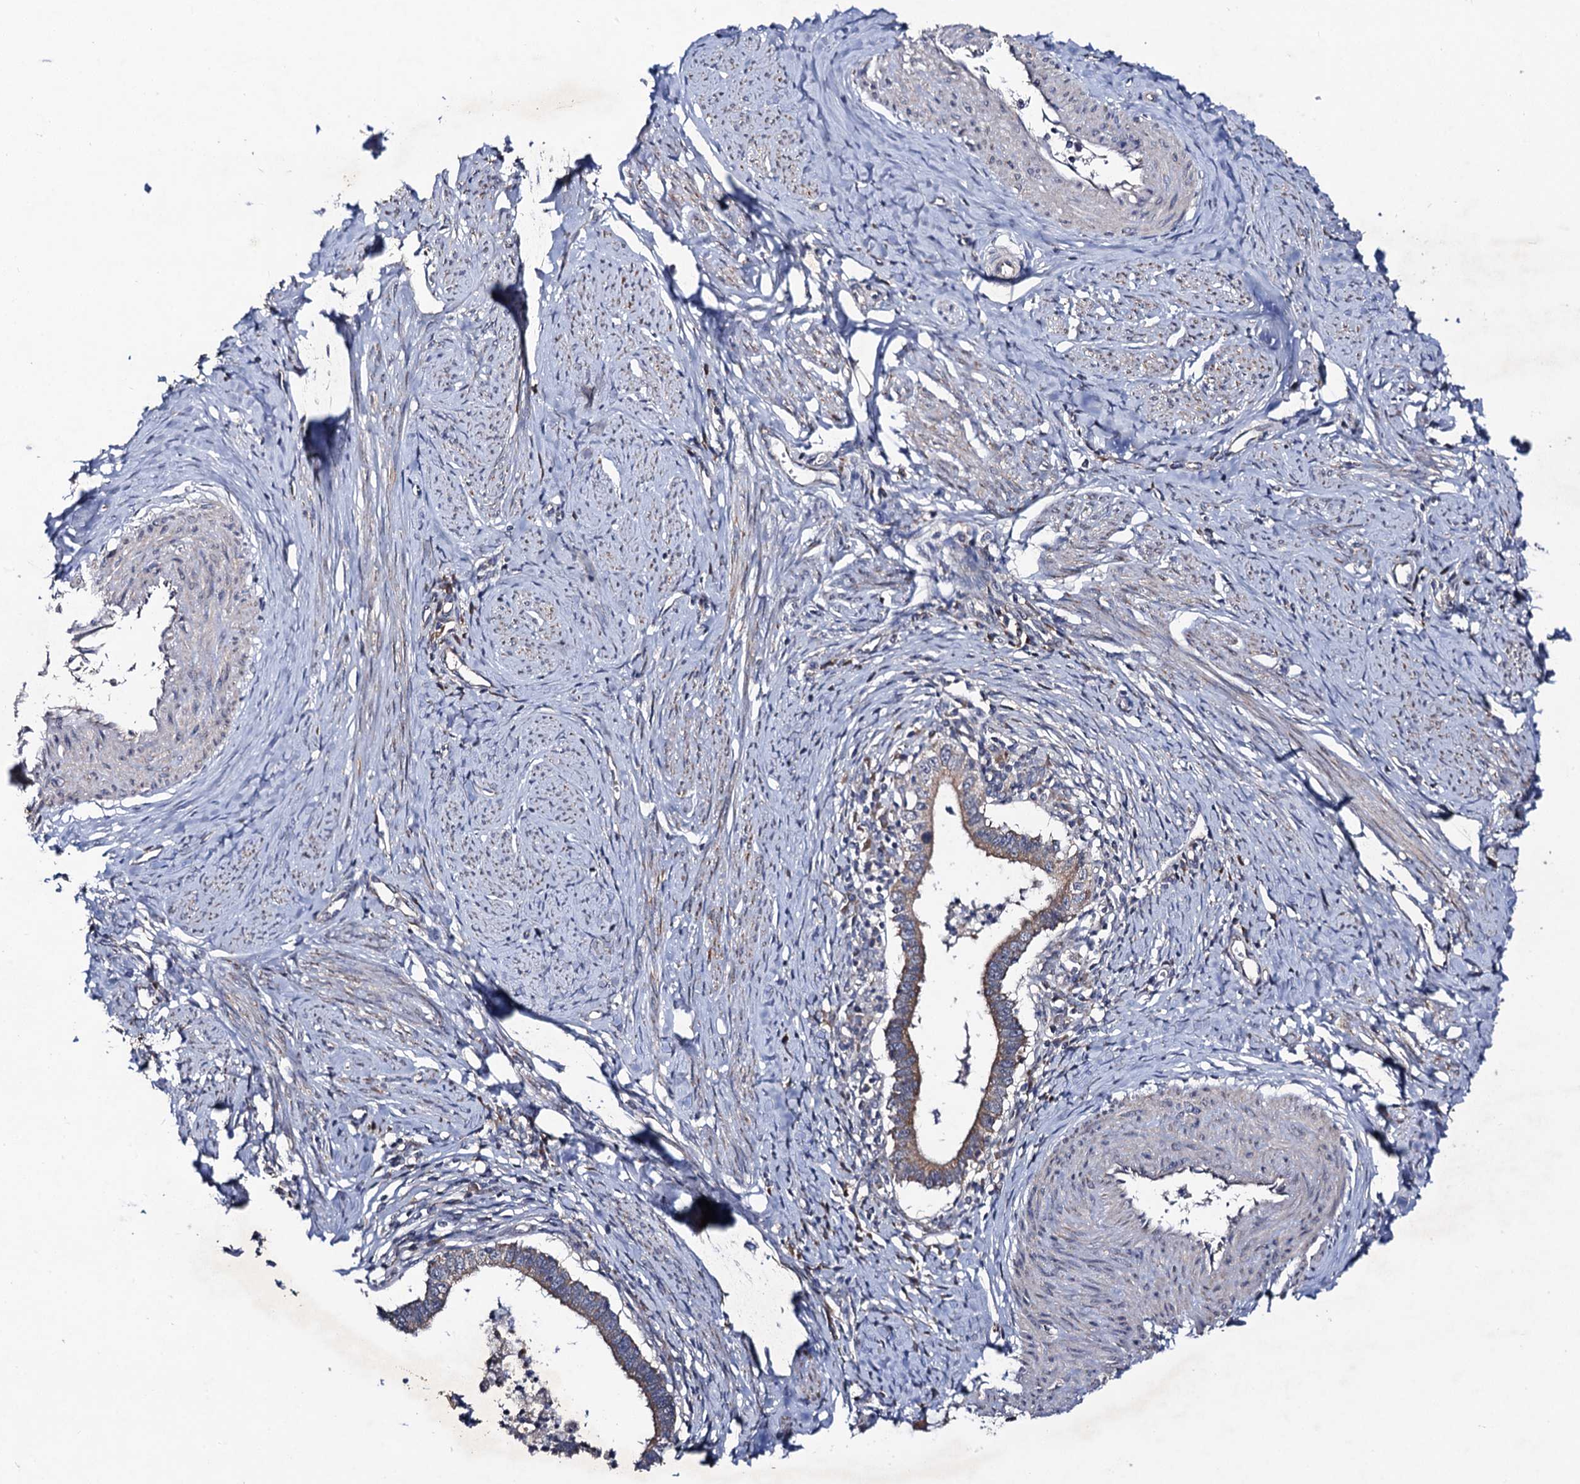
{"staining": {"intensity": "moderate", "quantity": ">75%", "location": "cytoplasmic/membranous"}, "tissue": "cervical cancer", "cell_type": "Tumor cells", "image_type": "cancer", "snomed": [{"axis": "morphology", "description": "Adenocarcinoma, NOS"}, {"axis": "topography", "description": "Cervix"}], "caption": "IHC staining of cervical cancer, which reveals medium levels of moderate cytoplasmic/membranous staining in approximately >75% of tumor cells indicating moderate cytoplasmic/membranous protein positivity. The staining was performed using DAB (brown) for protein detection and nuclei were counterstained in hematoxylin (blue).", "gene": "VPS37D", "patient": {"sex": "female", "age": 36}}